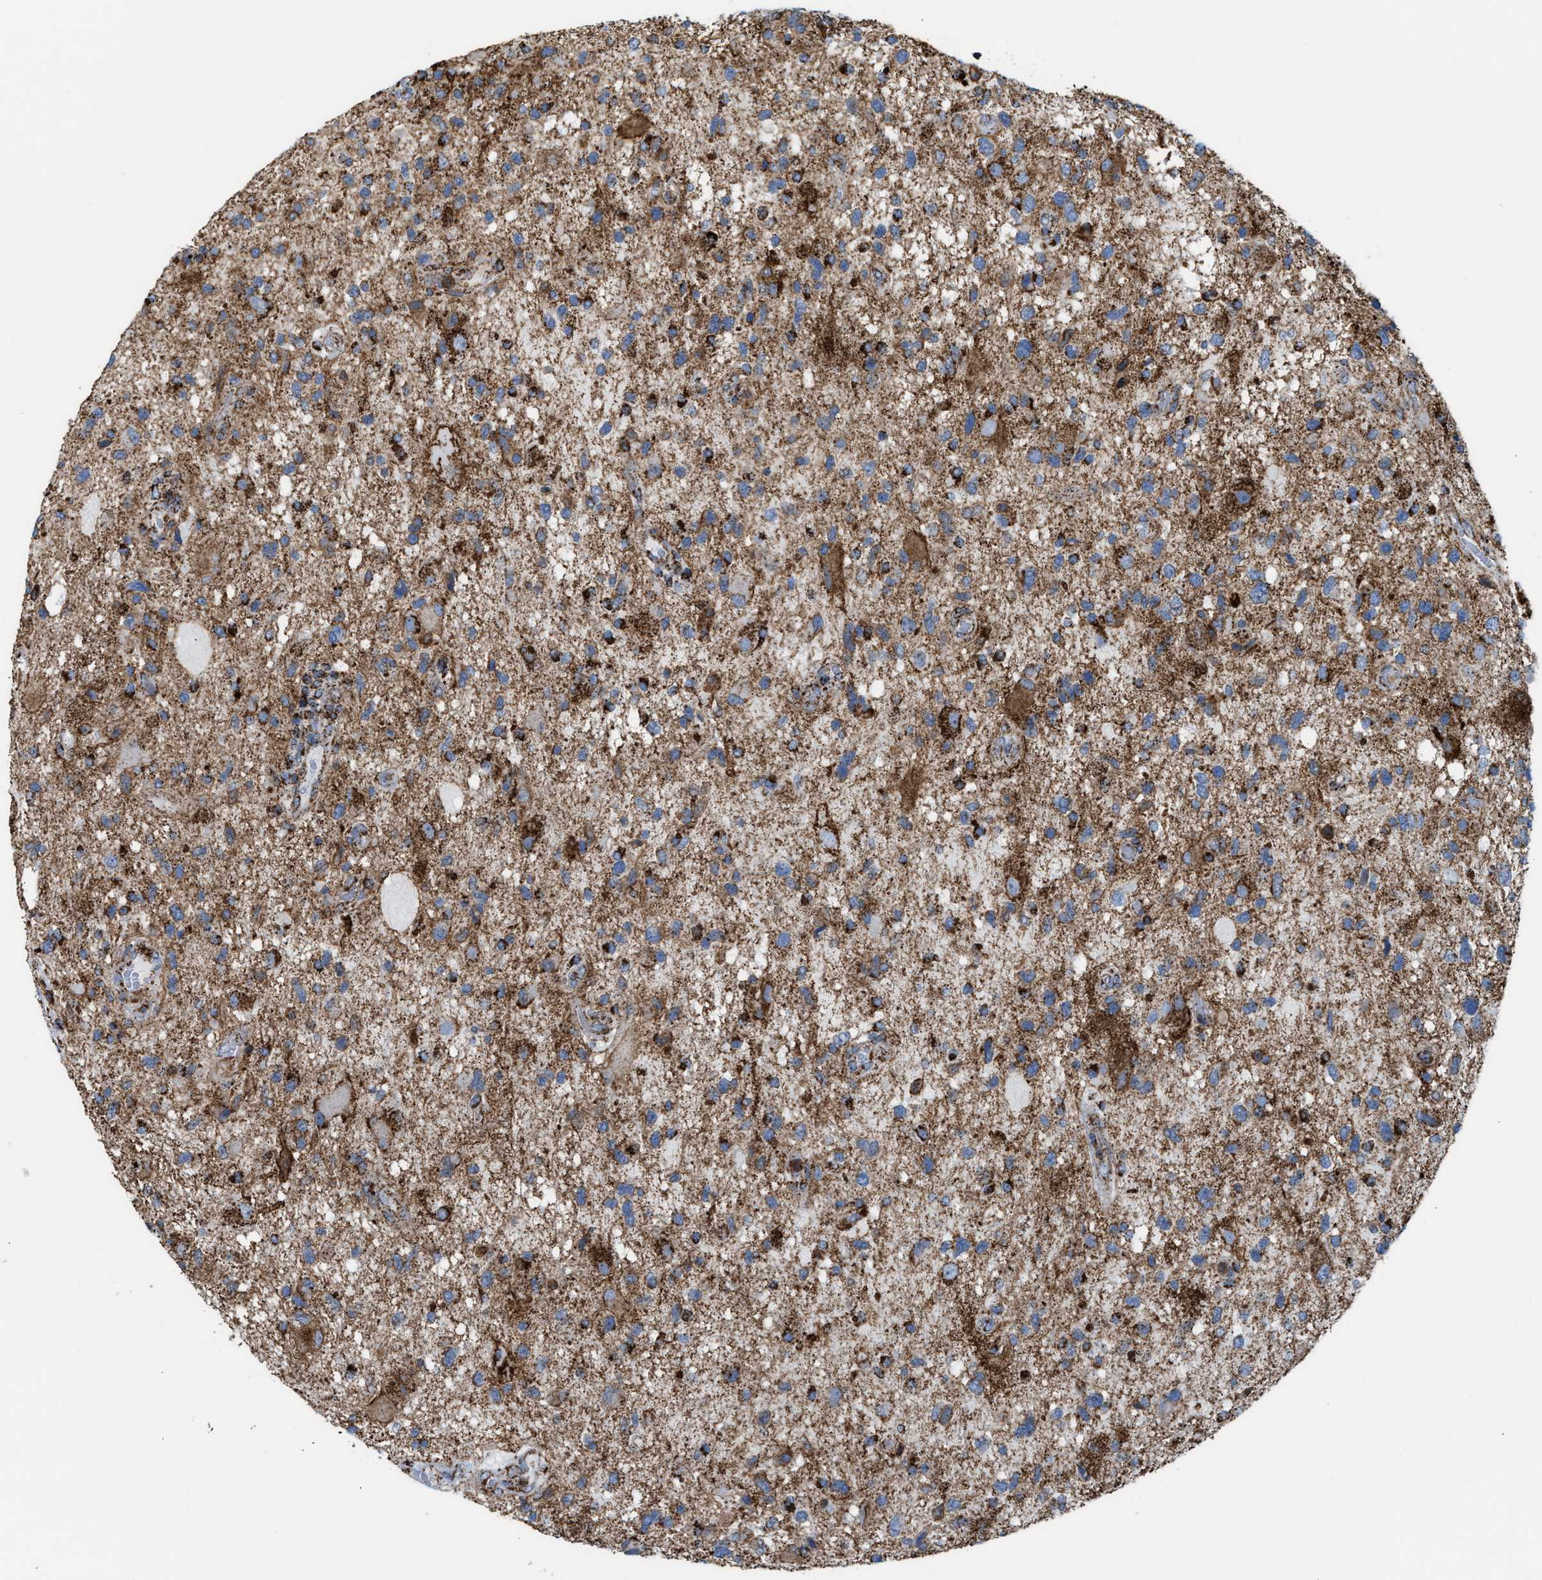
{"staining": {"intensity": "strong", "quantity": "25%-75%", "location": "cytoplasmic/membranous"}, "tissue": "glioma", "cell_type": "Tumor cells", "image_type": "cancer", "snomed": [{"axis": "morphology", "description": "Glioma, malignant, High grade"}, {"axis": "topography", "description": "Brain"}], "caption": "About 25%-75% of tumor cells in human malignant high-grade glioma demonstrate strong cytoplasmic/membranous protein expression as visualized by brown immunohistochemical staining.", "gene": "ECHS1", "patient": {"sex": "male", "age": 33}}